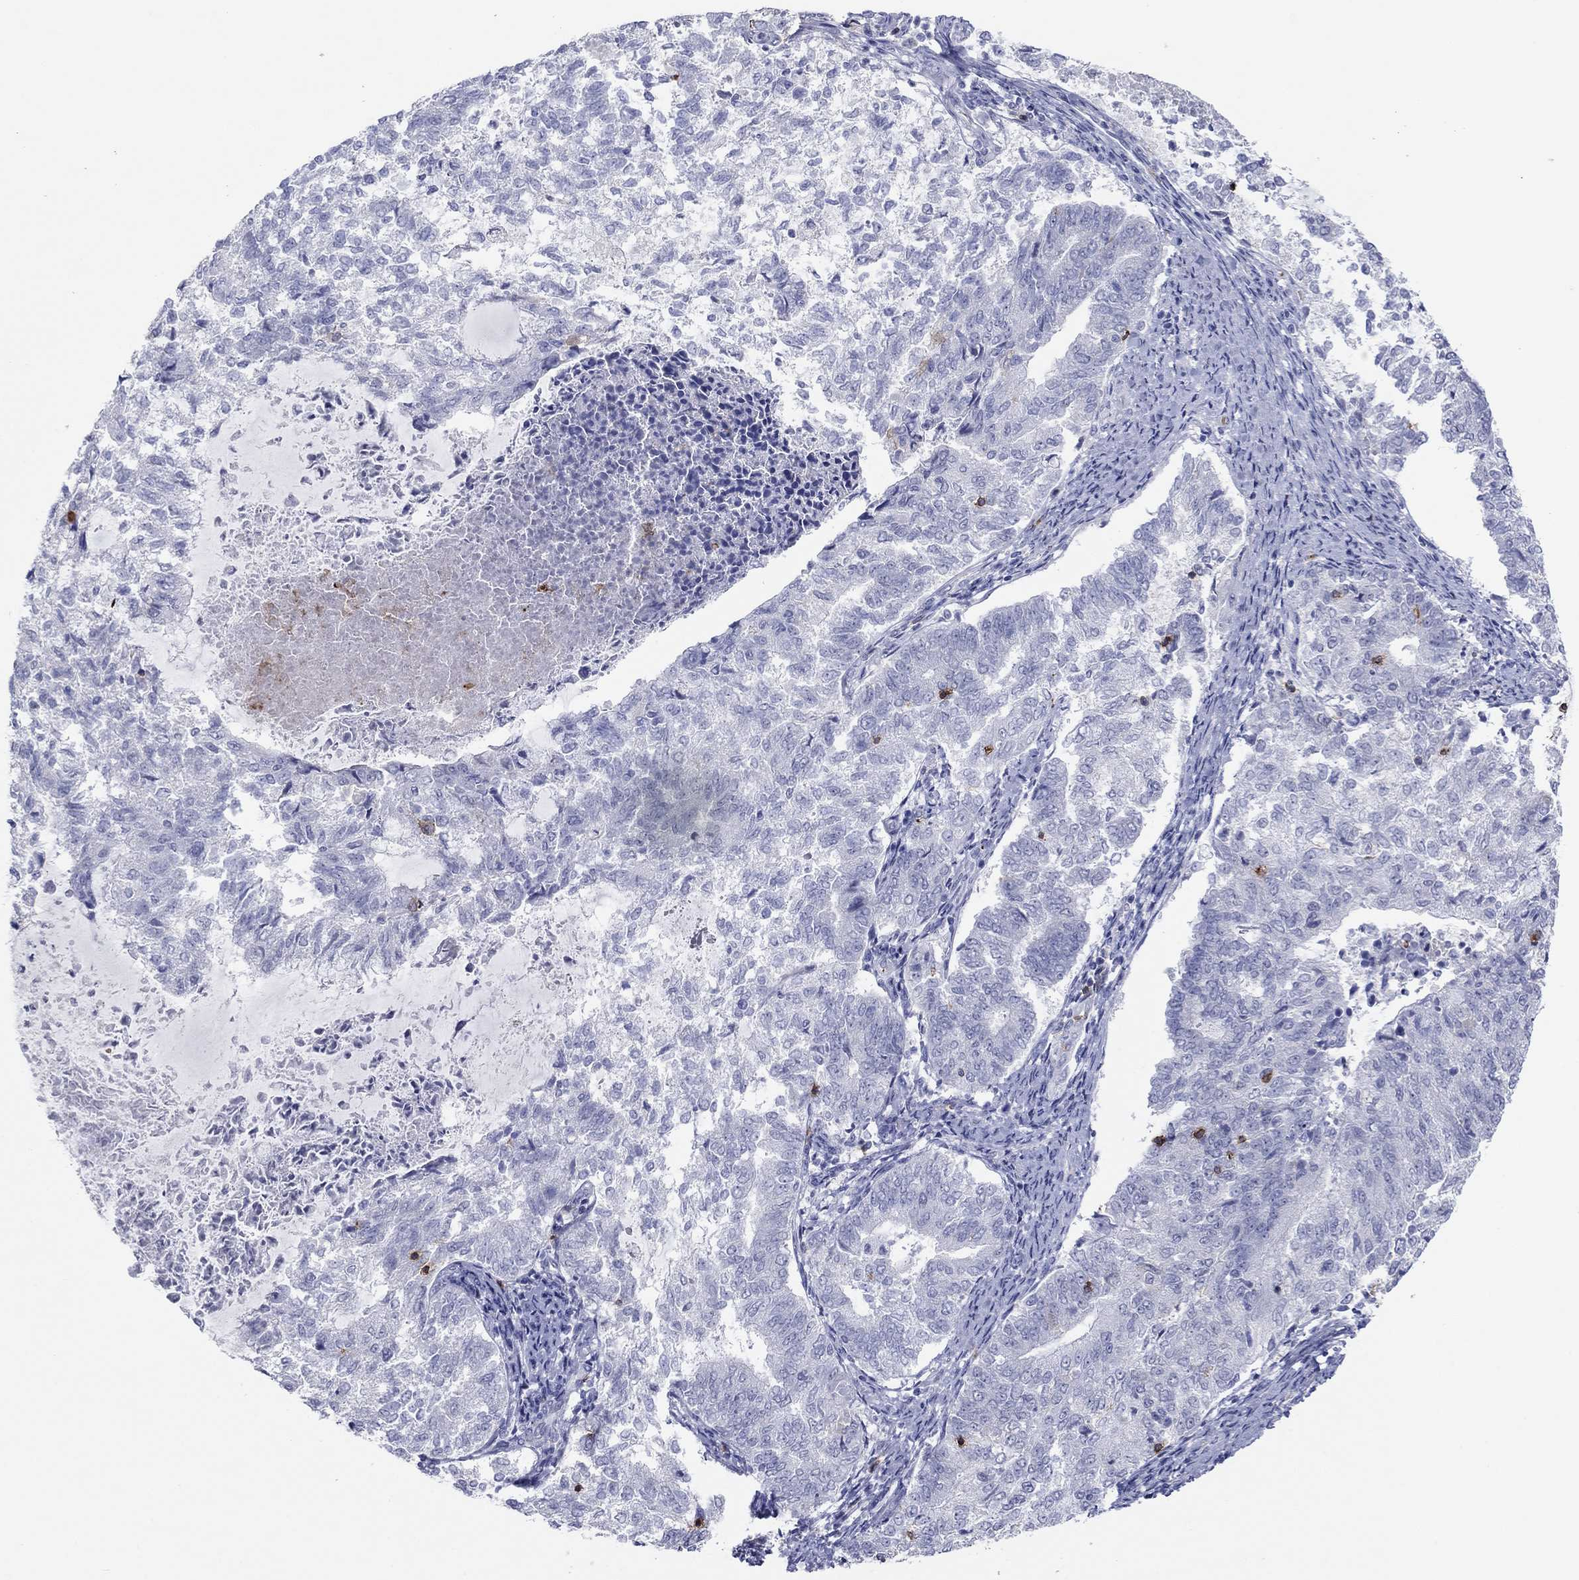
{"staining": {"intensity": "negative", "quantity": "none", "location": "none"}, "tissue": "endometrial cancer", "cell_type": "Tumor cells", "image_type": "cancer", "snomed": [{"axis": "morphology", "description": "Adenocarcinoma, NOS"}, {"axis": "topography", "description": "Endometrium"}], "caption": "Protein analysis of endometrial cancer (adenocarcinoma) reveals no significant expression in tumor cells.", "gene": "ITGAE", "patient": {"sex": "female", "age": 65}}